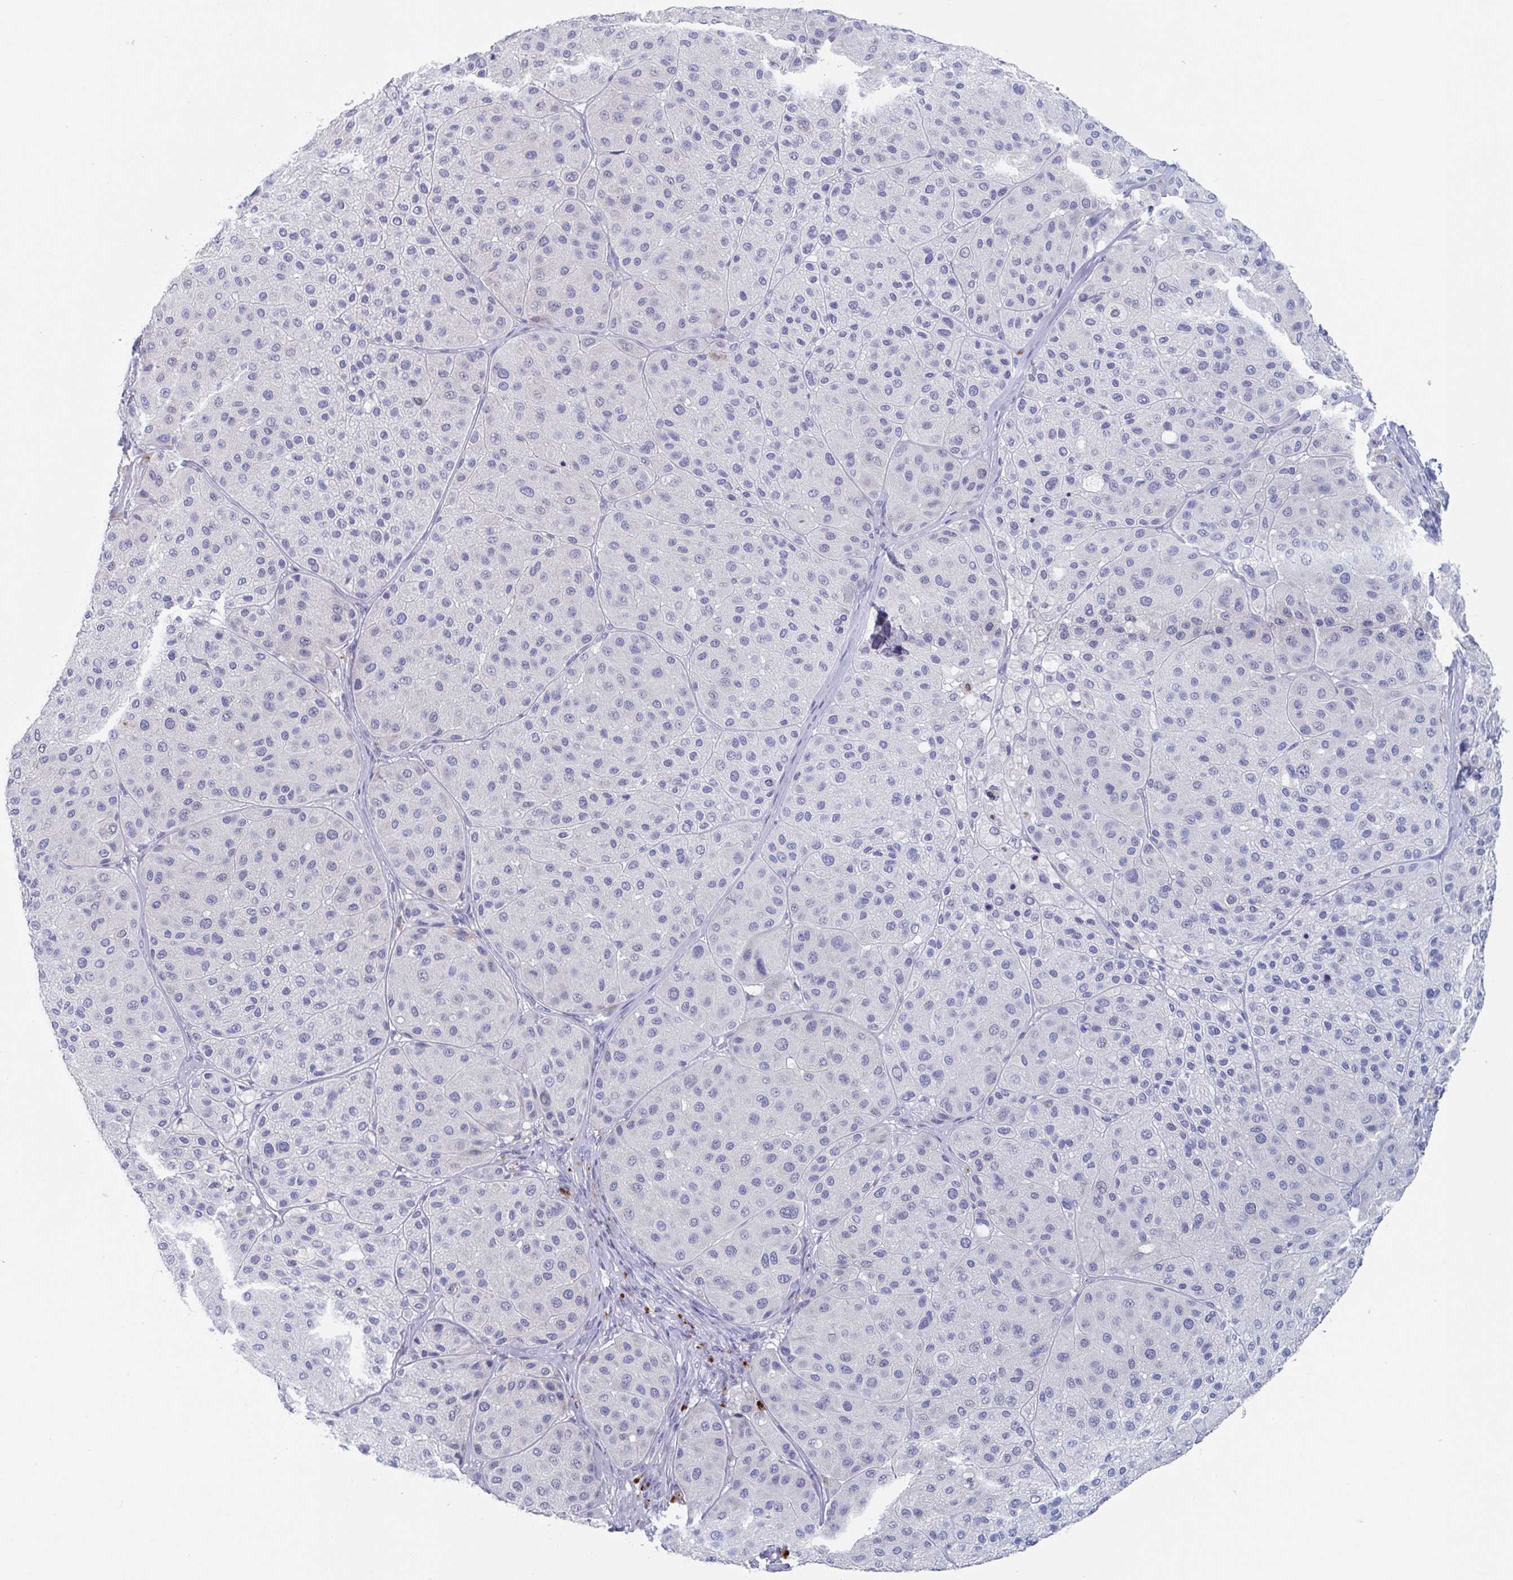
{"staining": {"intensity": "negative", "quantity": "none", "location": "none"}, "tissue": "melanoma", "cell_type": "Tumor cells", "image_type": "cancer", "snomed": [{"axis": "morphology", "description": "Malignant melanoma, Metastatic site"}, {"axis": "topography", "description": "Smooth muscle"}], "caption": "Malignant melanoma (metastatic site) was stained to show a protein in brown. There is no significant expression in tumor cells.", "gene": "NT5C3B", "patient": {"sex": "male", "age": 41}}